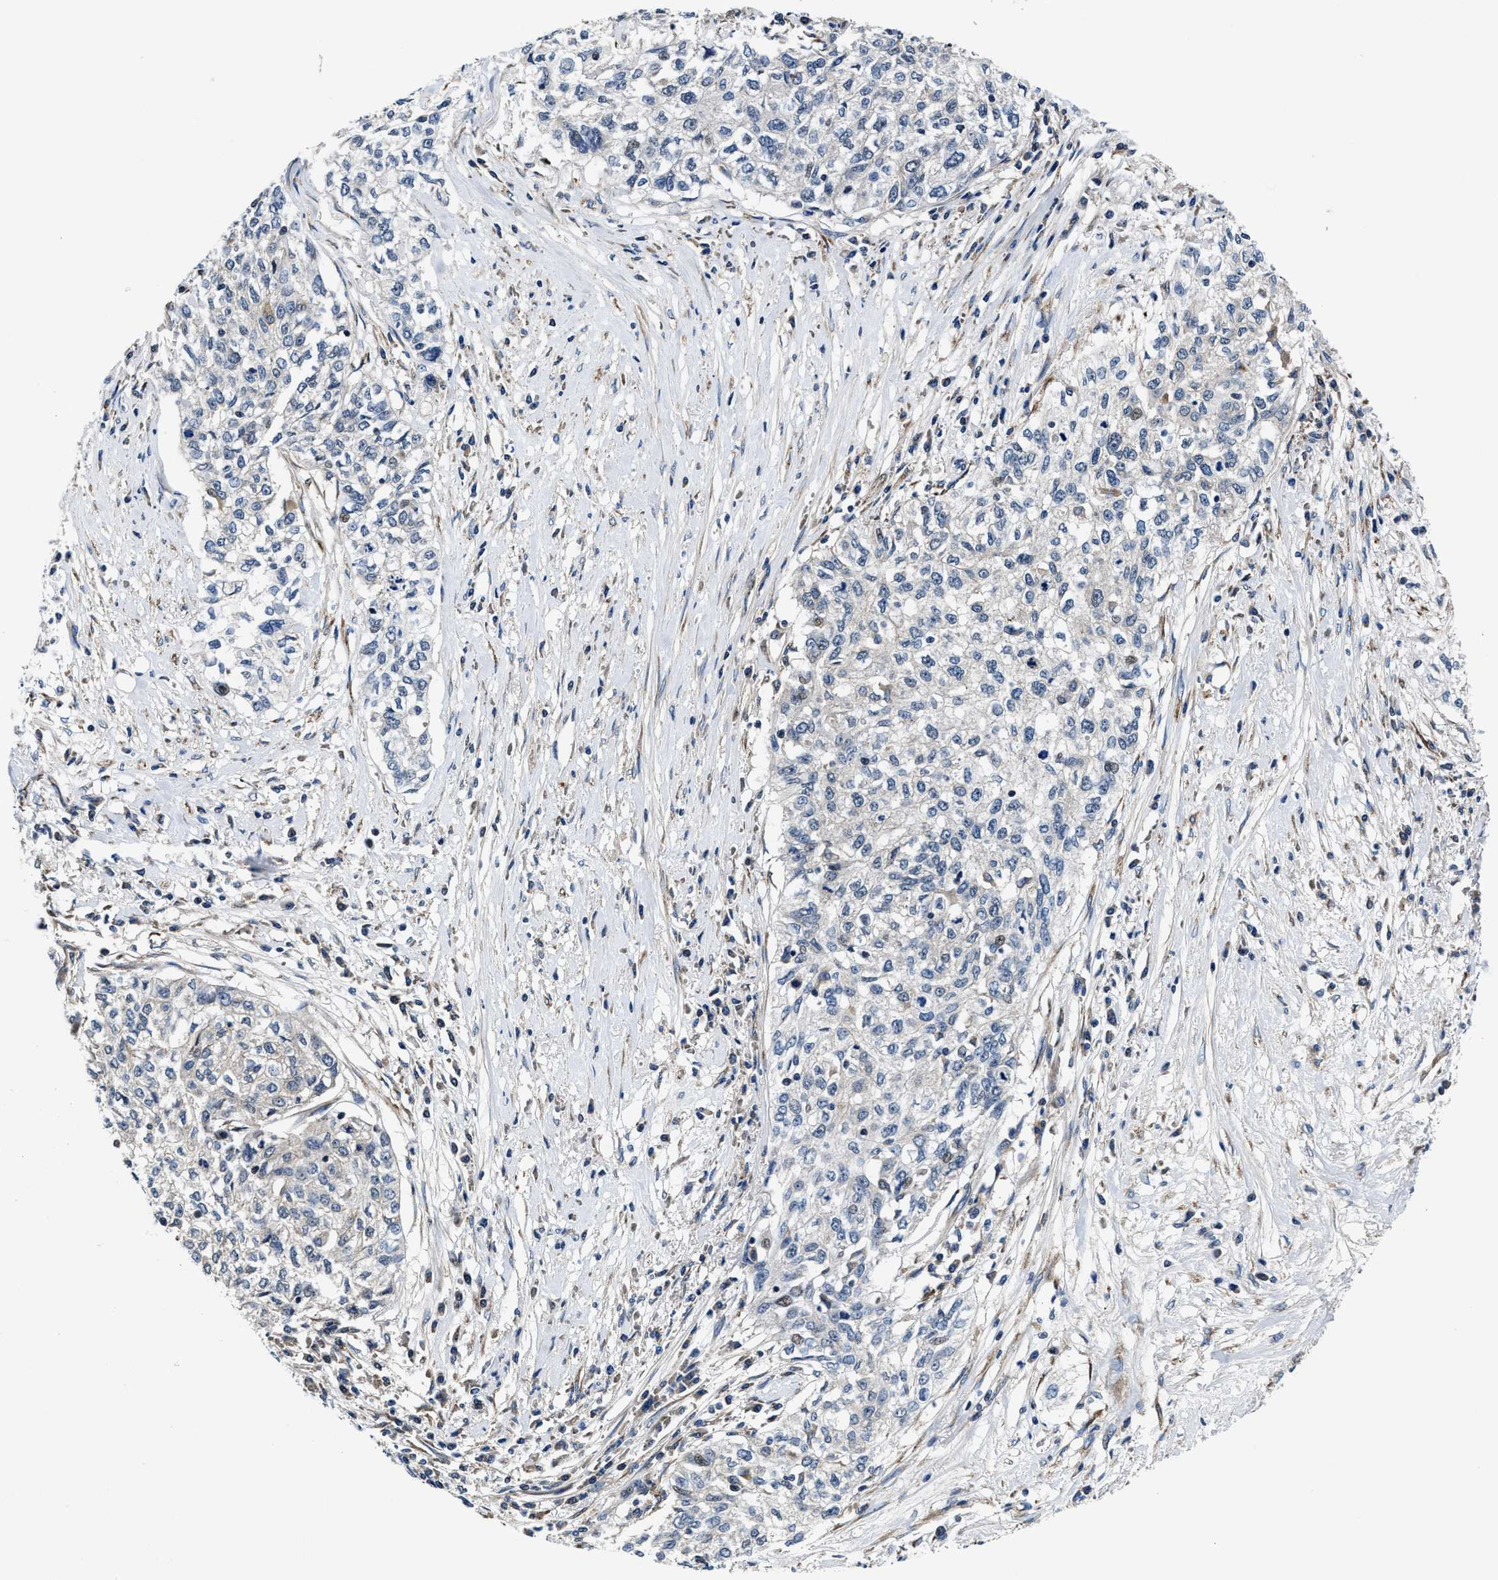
{"staining": {"intensity": "negative", "quantity": "none", "location": "none"}, "tissue": "cervical cancer", "cell_type": "Tumor cells", "image_type": "cancer", "snomed": [{"axis": "morphology", "description": "Squamous cell carcinoma, NOS"}, {"axis": "topography", "description": "Cervix"}], "caption": "Immunohistochemistry of cervical cancer displays no positivity in tumor cells.", "gene": "C2orf66", "patient": {"sex": "female", "age": 57}}